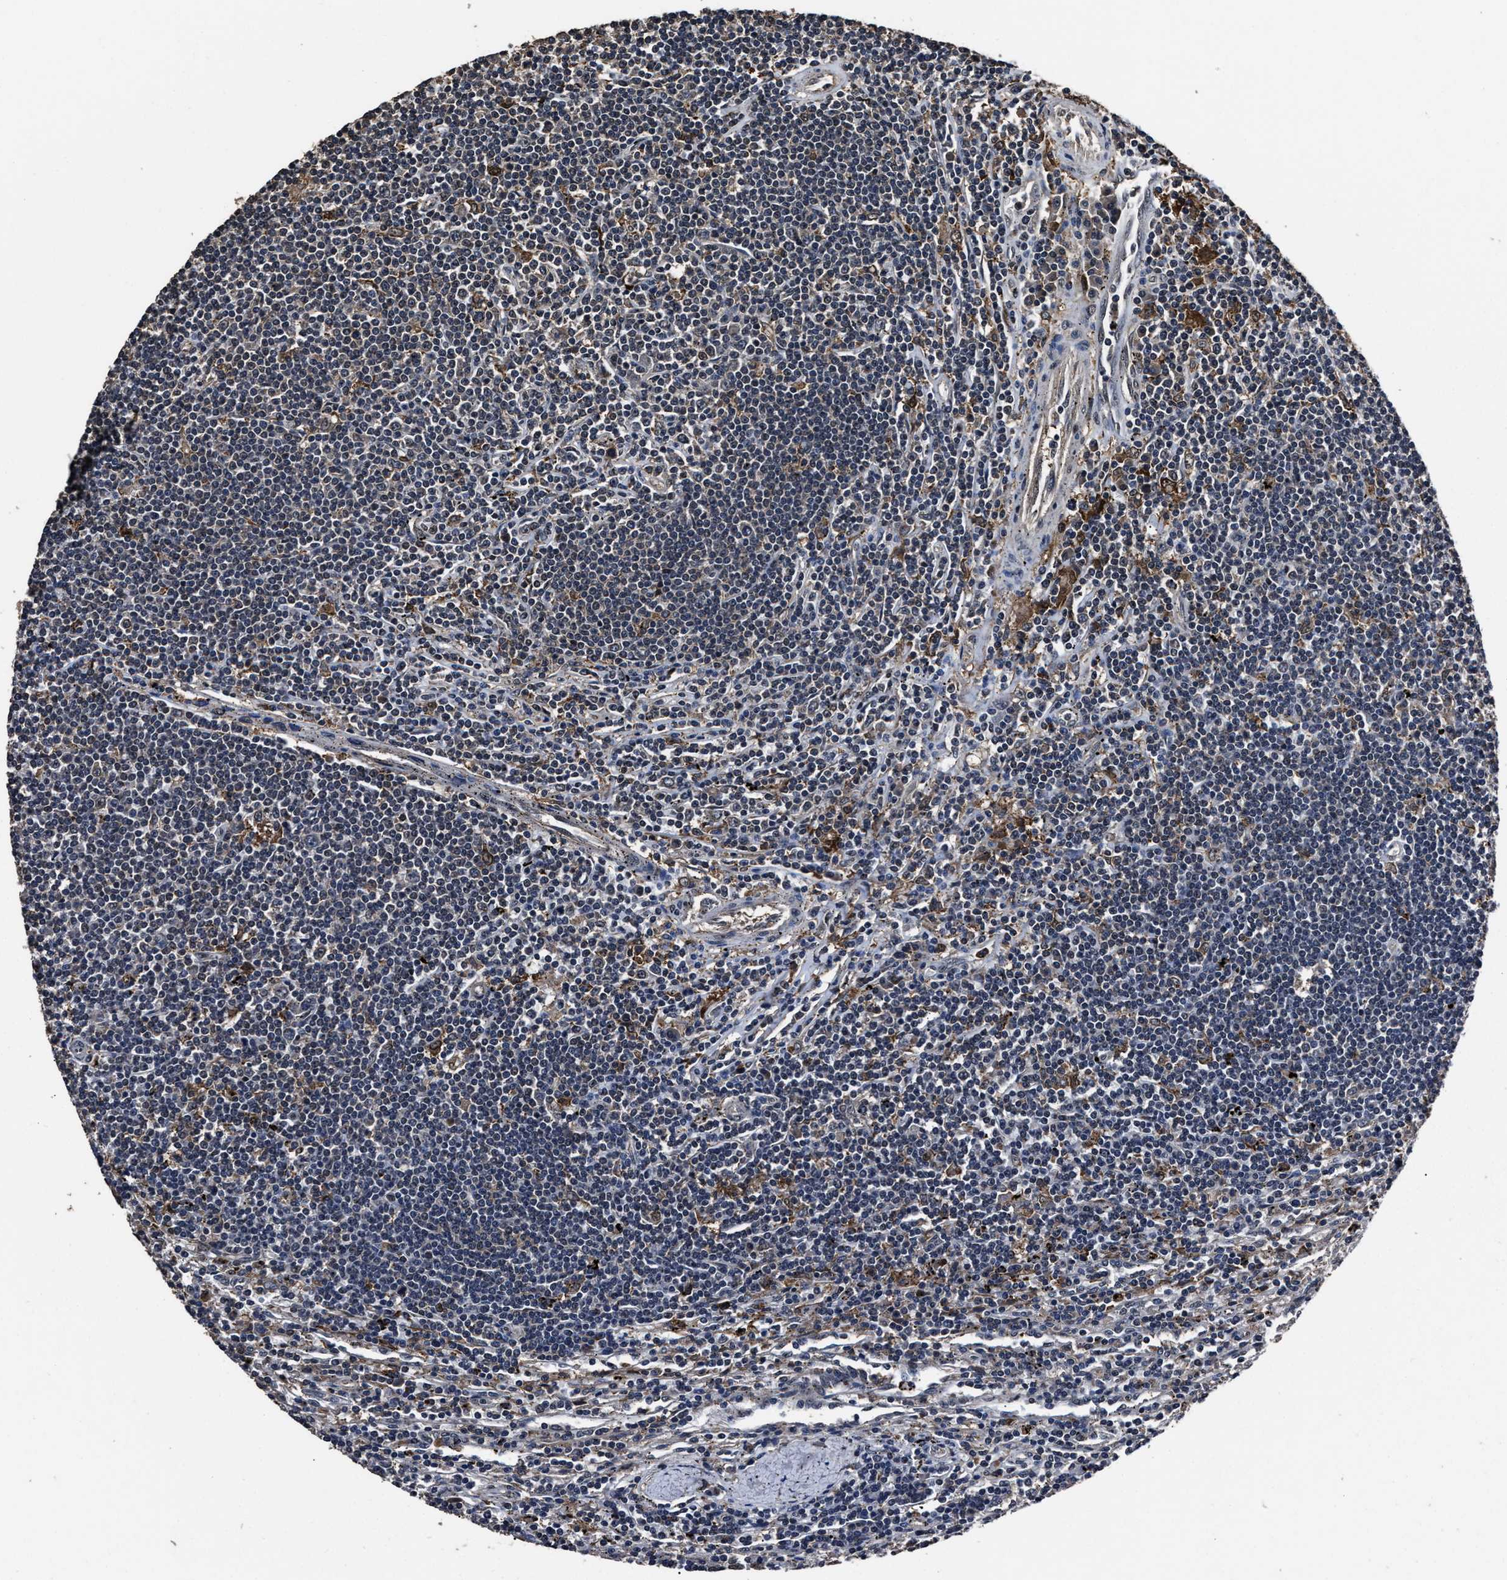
{"staining": {"intensity": "negative", "quantity": "none", "location": "none"}, "tissue": "lymphoma", "cell_type": "Tumor cells", "image_type": "cancer", "snomed": [{"axis": "morphology", "description": "Malignant lymphoma, non-Hodgkin's type, Low grade"}, {"axis": "topography", "description": "Spleen"}], "caption": "Tumor cells show no significant positivity in malignant lymphoma, non-Hodgkin's type (low-grade).", "gene": "RSBN1L", "patient": {"sex": "male", "age": 76}}